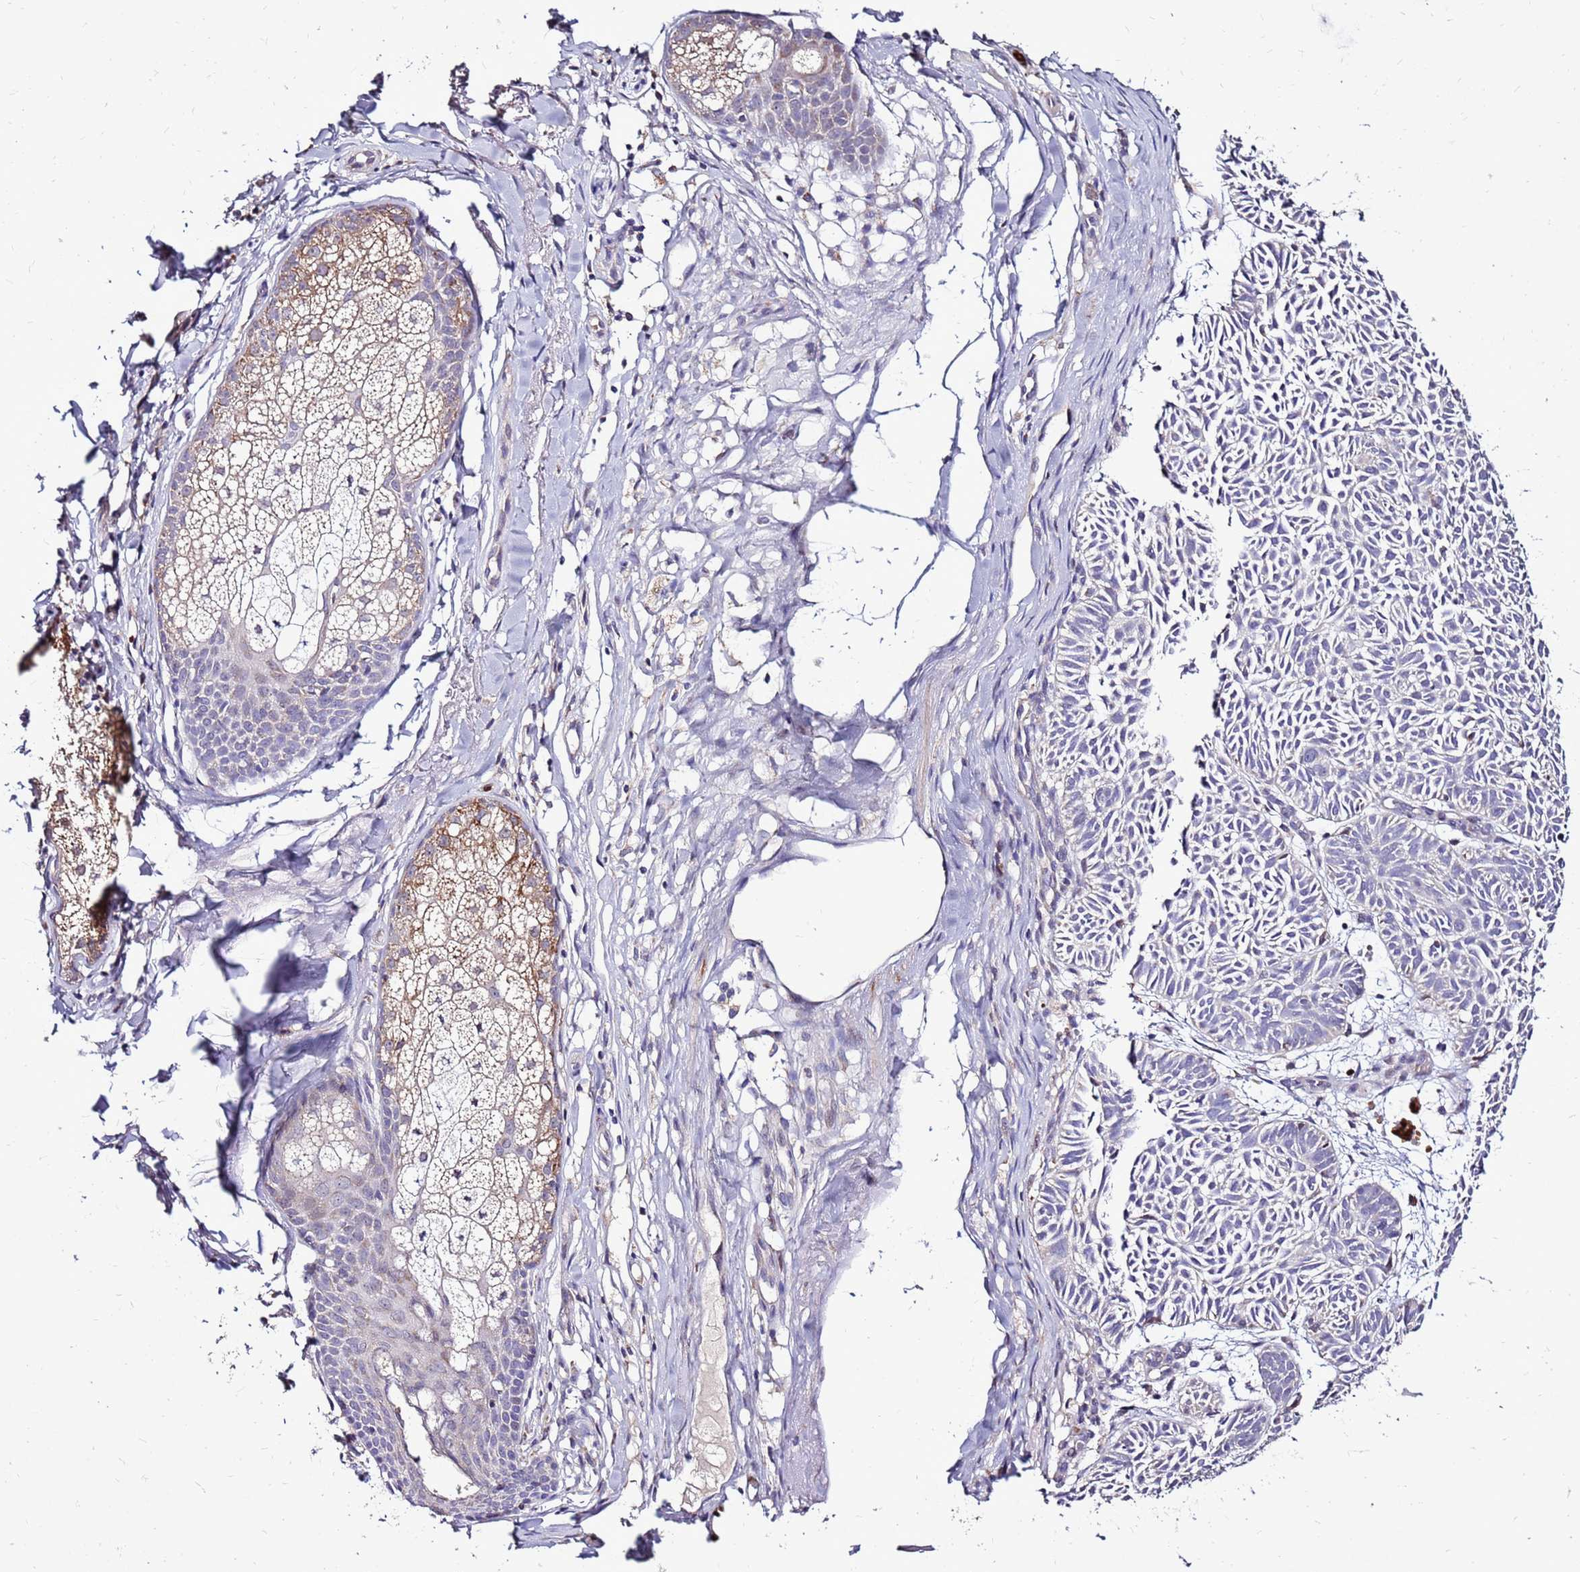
{"staining": {"intensity": "negative", "quantity": "none", "location": "none"}, "tissue": "skin cancer", "cell_type": "Tumor cells", "image_type": "cancer", "snomed": [{"axis": "morphology", "description": "Basal cell carcinoma"}, {"axis": "topography", "description": "Skin"}], "caption": "Tumor cells show no significant protein expression in skin cancer (basal cell carcinoma).", "gene": "SPSB3", "patient": {"sex": "male", "age": 69}}